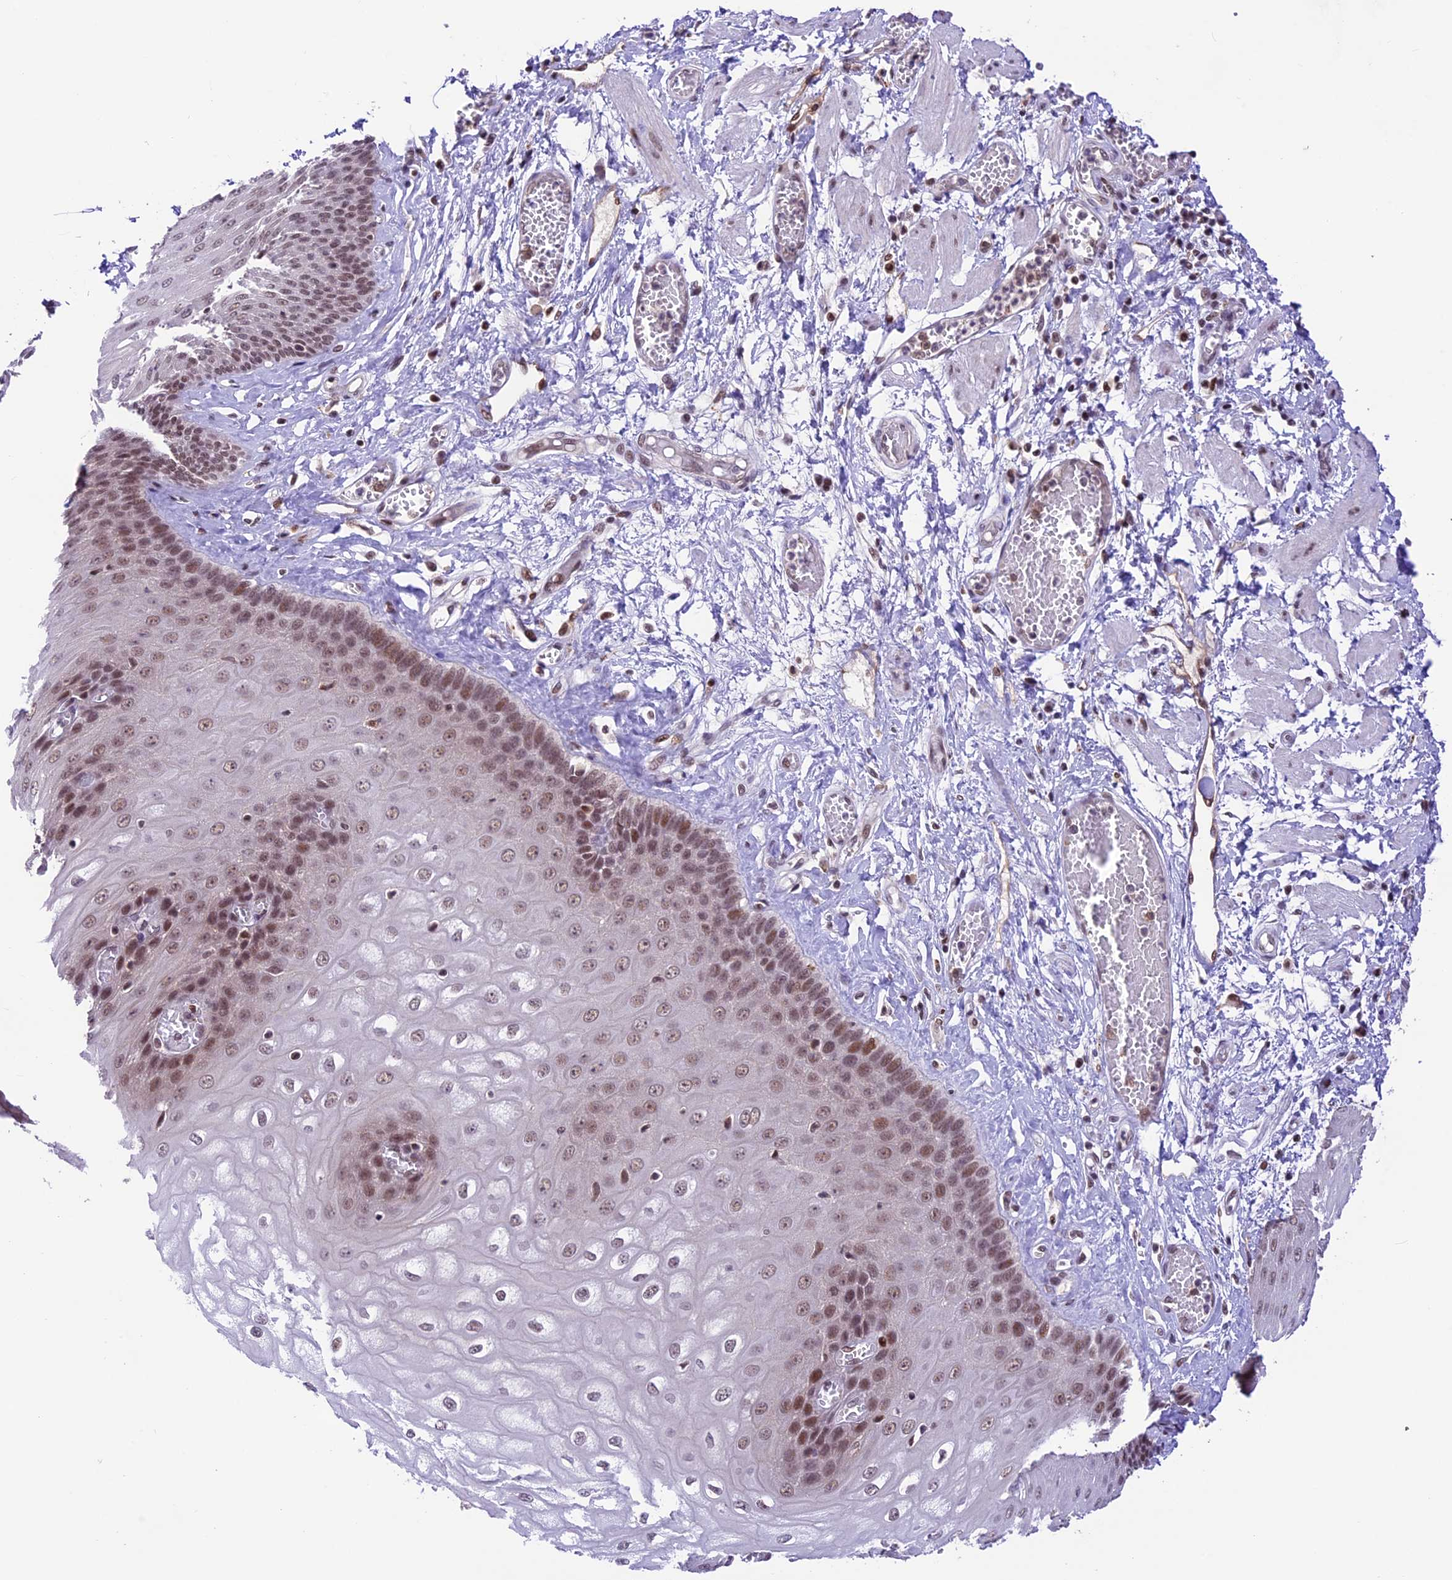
{"staining": {"intensity": "moderate", "quantity": "25%-75%", "location": "nuclear"}, "tissue": "esophagus", "cell_type": "Squamous epithelial cells", "image_type": "normal", "snomed": [{"axis": "morphology", "description": "Normal tissue, NOS"}, {"axis": "topography", "description": "Esophagus"}], "caption": "An image of esophagus stained for a protein reveals moderate nuclear brown staining in squamous epithelial cells. (IHC, brightfield microscopy, high magnification).", "gene": "SHKBP1", "patient": {"sex": "male", "age": 60}}